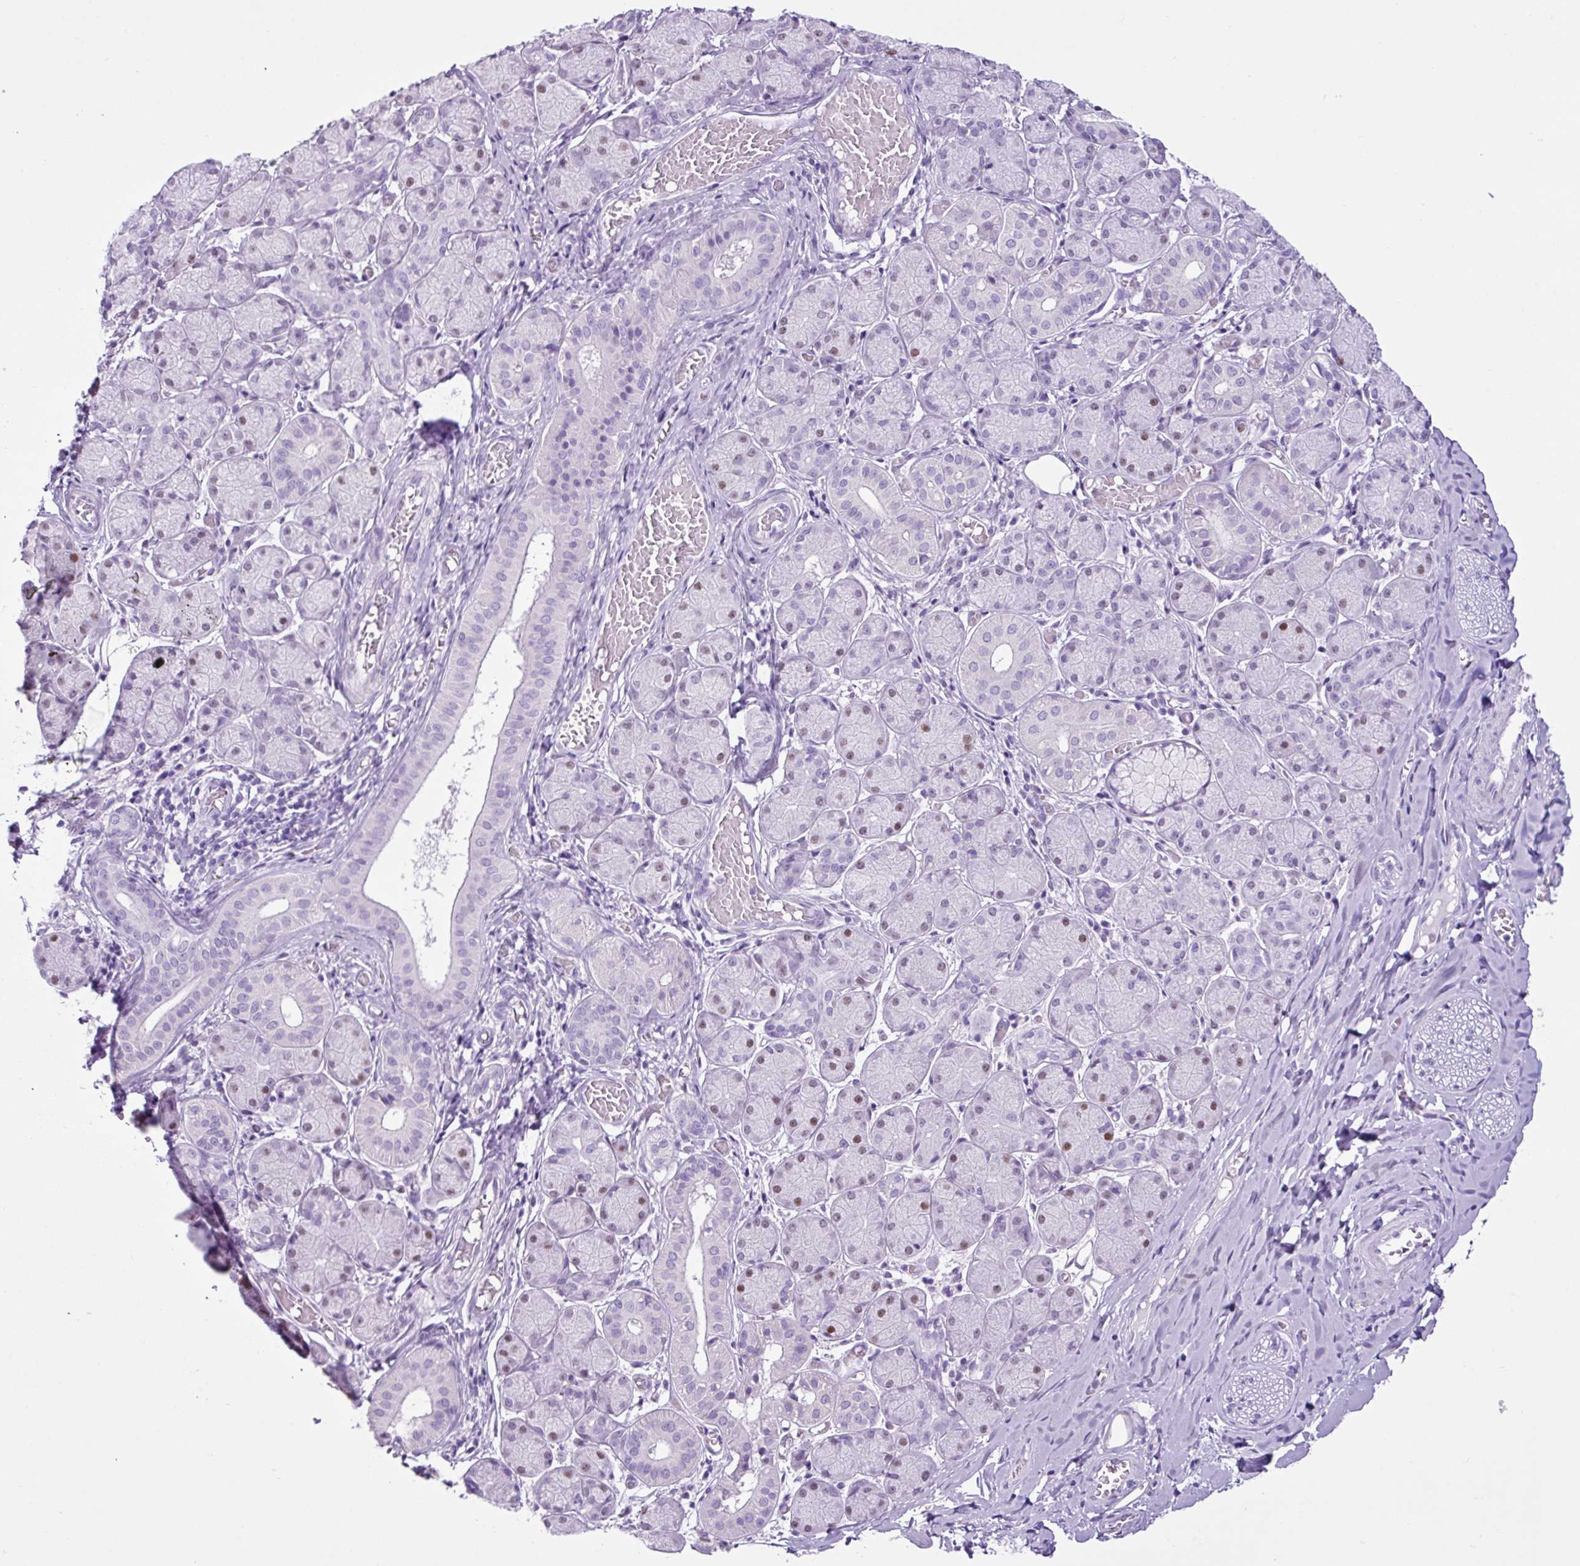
{"staining": {"intensity": "negative", "quantity": "none", "location": "none"}, "tissue": "adipose tissue", "cell_type": "Adipocytes", "image_type": "normal", "snomed": [{"axis": "morphology", "description": "Normal tissue, NOS"}, {"axis": "topography", "description": "Salivary gland"}, {"axis": "topography", "description": "Peripheral nerve tissue"}], "caption": "Immunohistochemistry (IHC) of unremarkable human adipose tissue shows no staining in adipocytes. (IHC, brightfield microscopy, high magnification).", "gene": "PGR", "patient": {"sex": "female", "age": 24}}